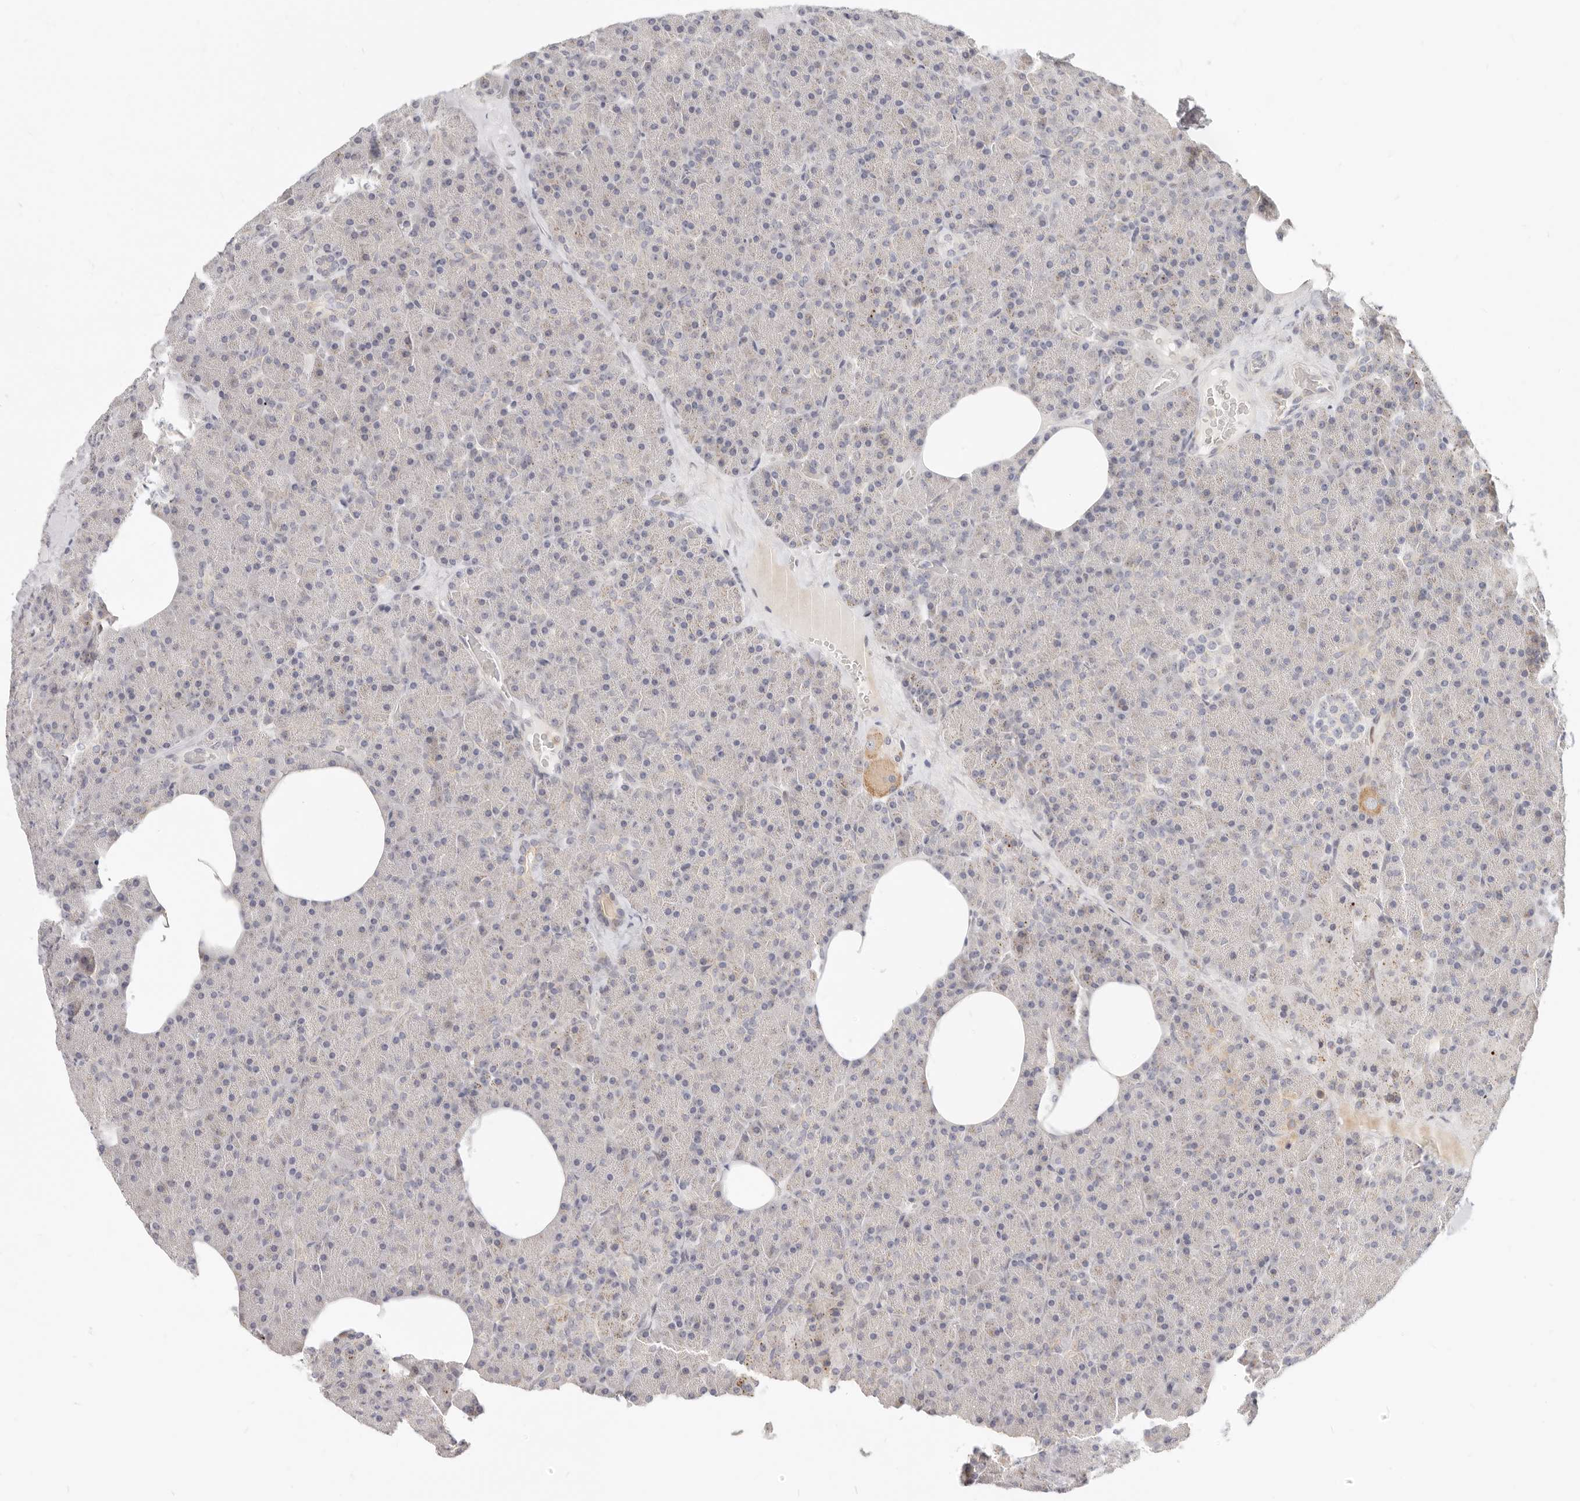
{"staining": {"intensity": "weak", "quantity": "<25%", "location": "cytoplasmic/membranous"}, "tissue": "pancreas", "cell_type": "Exocrine glandular cells", "image_type": "normal", "snomed": [{"axis": "morphology", "description": "Normal tissue, NOS"}, {"axis": "morphology", "description": "Carcinoid, malignant, NOS"}, {"axis": "topography", "description": "Pancreas"}], "caption": "DAB immunohistochemical staining of normal pancreas reveals no significant positivity in exocrine glandular cells.", "gene": "LTB4R2", "patient": {"sex": "female", "age": 35}}